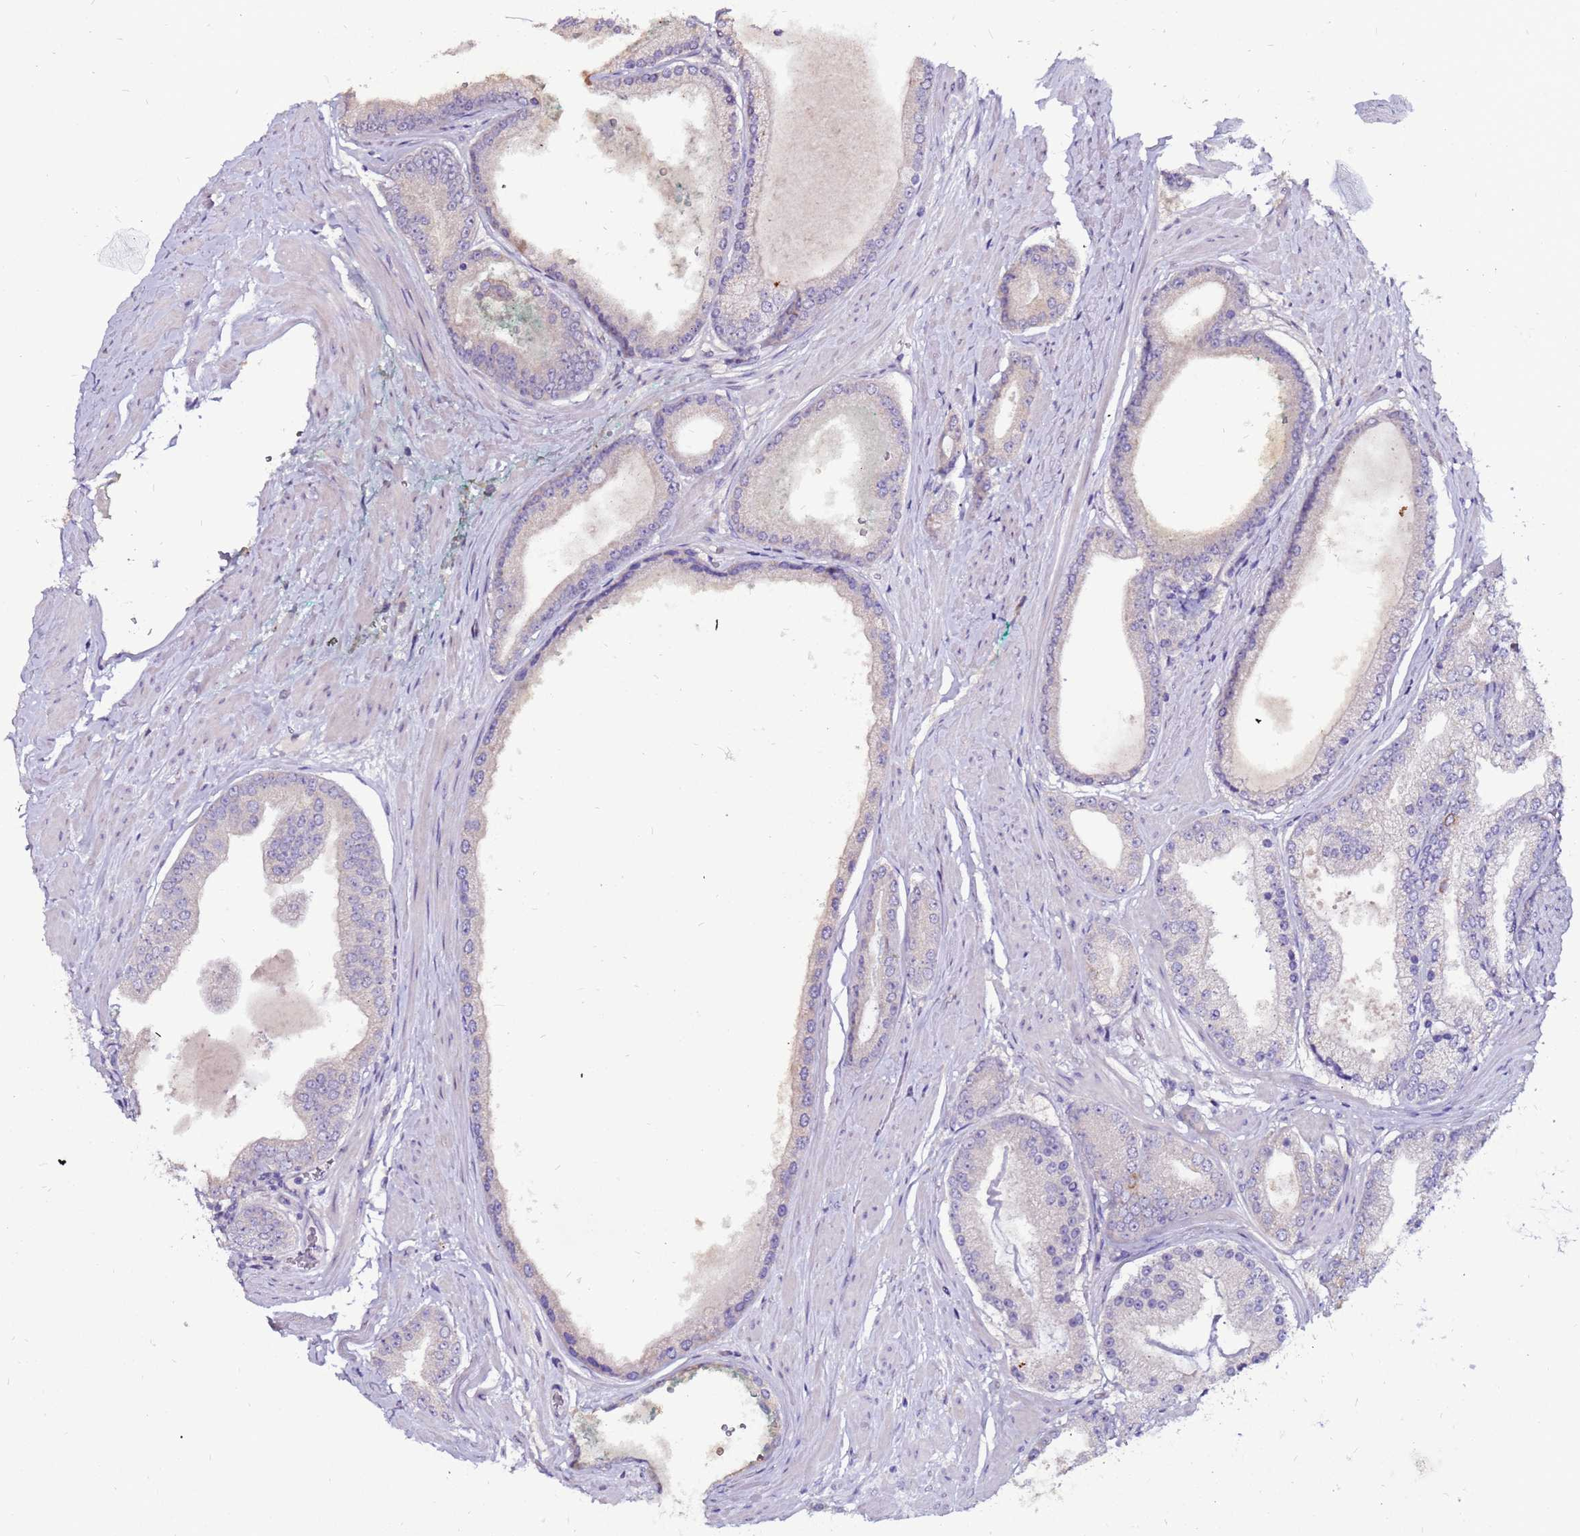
{"staining": {"intensity": "negative", "quantity": "none", "location": "none"}, "tissue": "prostate cancer", "cell_type": "Tumor cells", "image_type": "cancer", "snomed": [{"axis": "morphology", "description": "Adenocarcinoma, High grade"}, {"axis": "topography", "description": "Prostate"}], "caption": "Immunohistochemical staining of human prostate high-grade adenocarcinoma exhibits no significant expression in tumor cells.", "gene": "SLC44A3", "patient": {"sex": "male", "age": 59}}